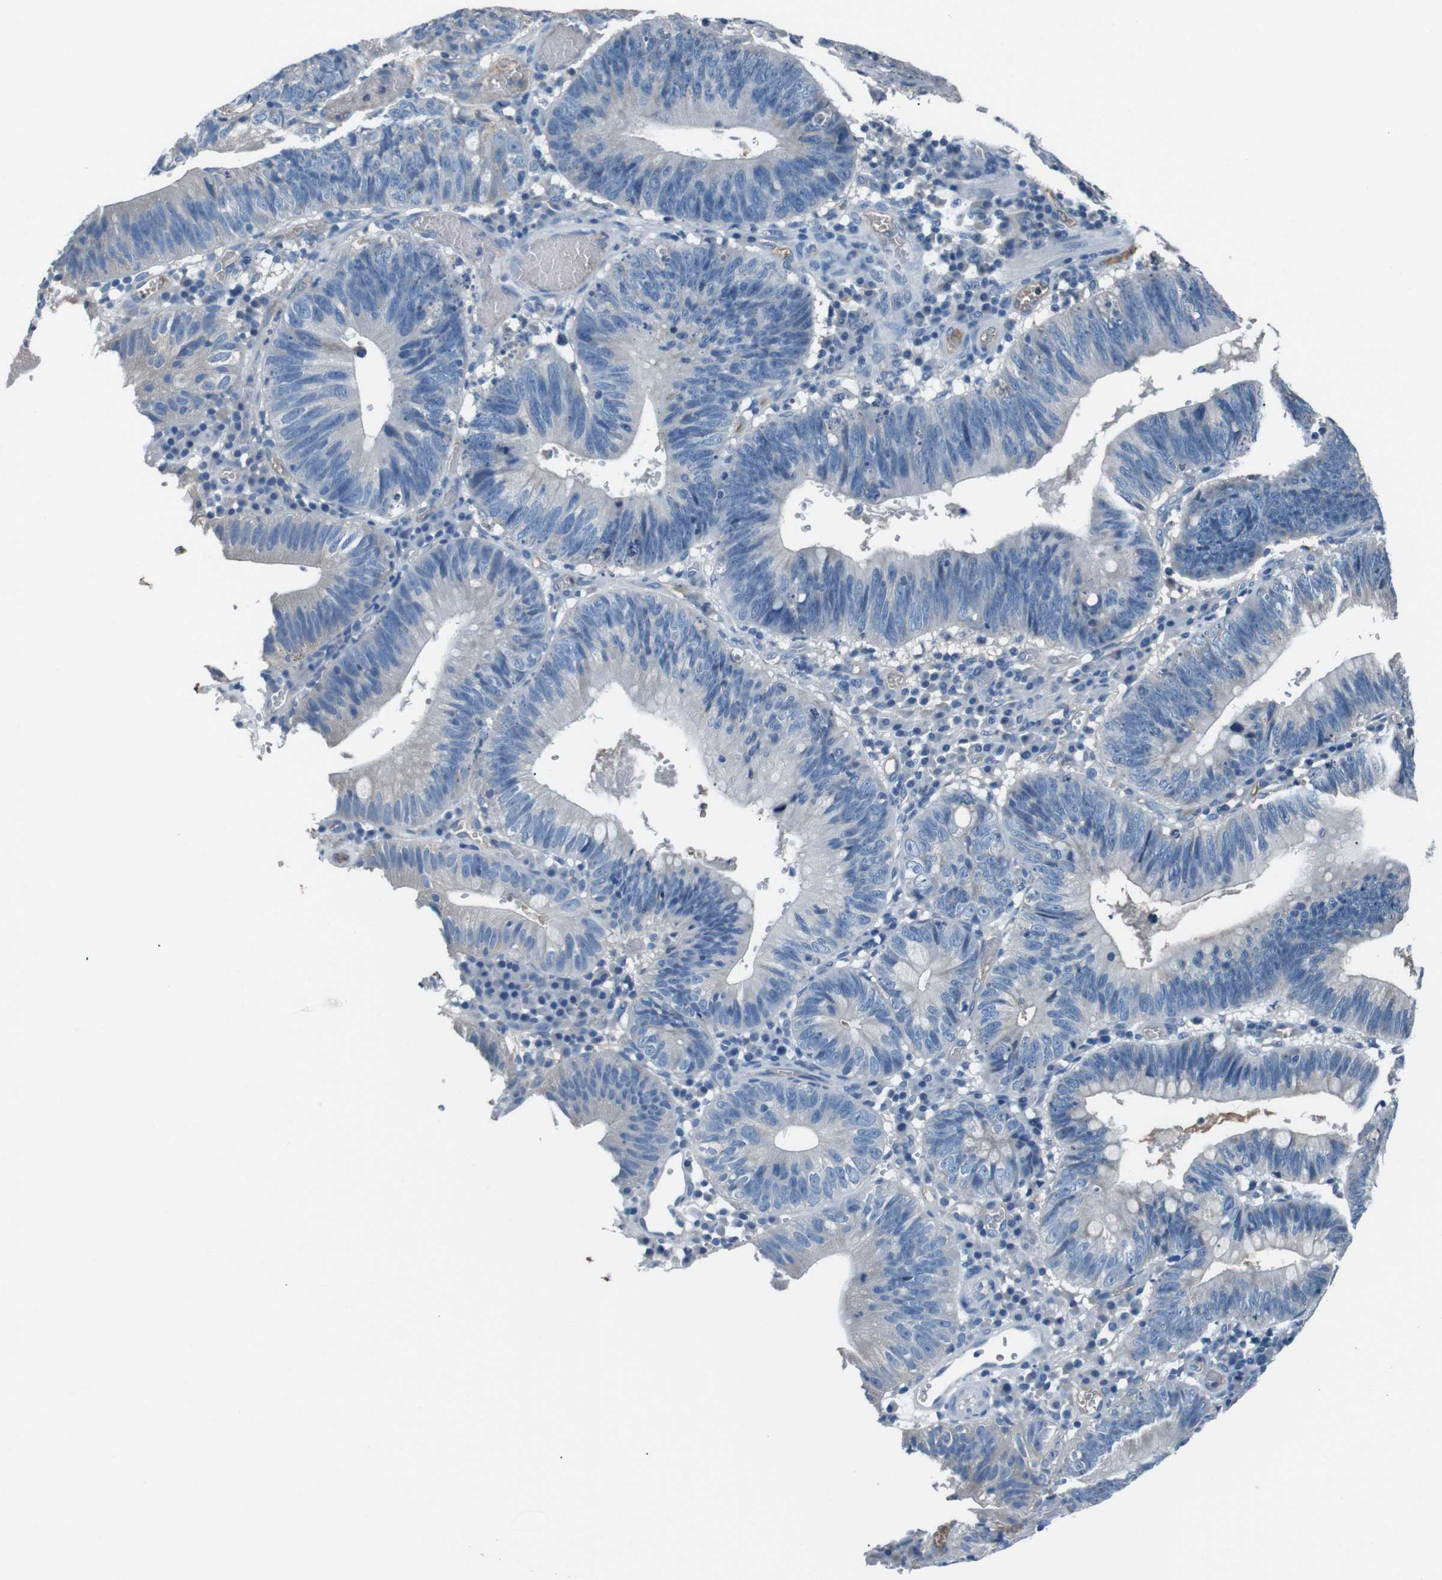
{"staining": {"intensity": "negative", "quantity": "none", "location": "none"}, "tissue": "stomach cancer", "cell_type": "Tumor cells", "image_type": "cancer", "snomed": [{"axis": "morphology", "description": "Adenocarcinoma, NOS"}, {"axis": "topography", "description": "Stomach"}], "caption": "Tumor cells are negative for brown protein staining in adenocarcinoma (stomach). (Immunohistochemistry (ihc), brightfield microscopy, high magnification).", "gene": "LEP", "patient": {"sex": "male", "age": 59}}